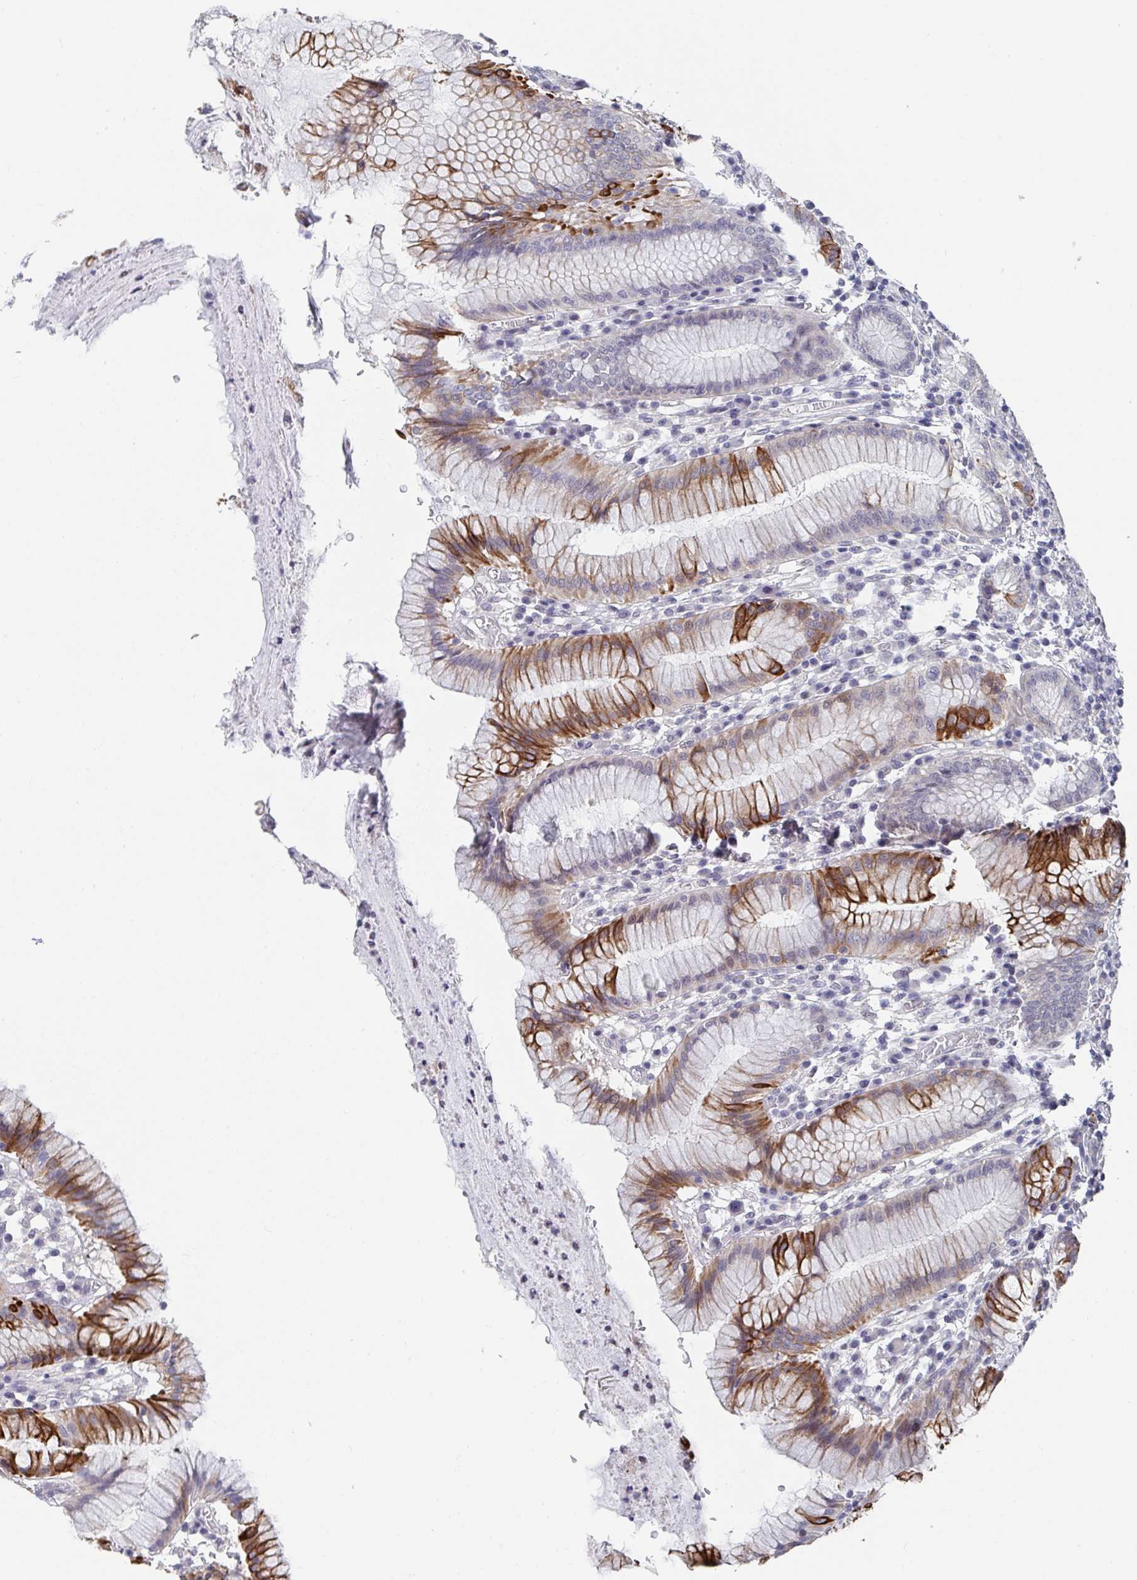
{"staining": {"intensity": "strong", "quantity": "<25%", "location": "cytoplasmic/membranous"}, "tissue": "stomach", "cell_type": "Glandular cells", "image_type": "normal", "snomed": [{"axis": "morphology", "description": "Normal tissue, NOS"}, {"axis": "topography", "description": "Stomach"}], "caption": "A brown stain highlights strong cytoplasmic/membranous staining of a protein in glandular cells of unremarkable human stomach.", "gene": "FAM156A", "patient": {"sex": "male", "age": 55}}